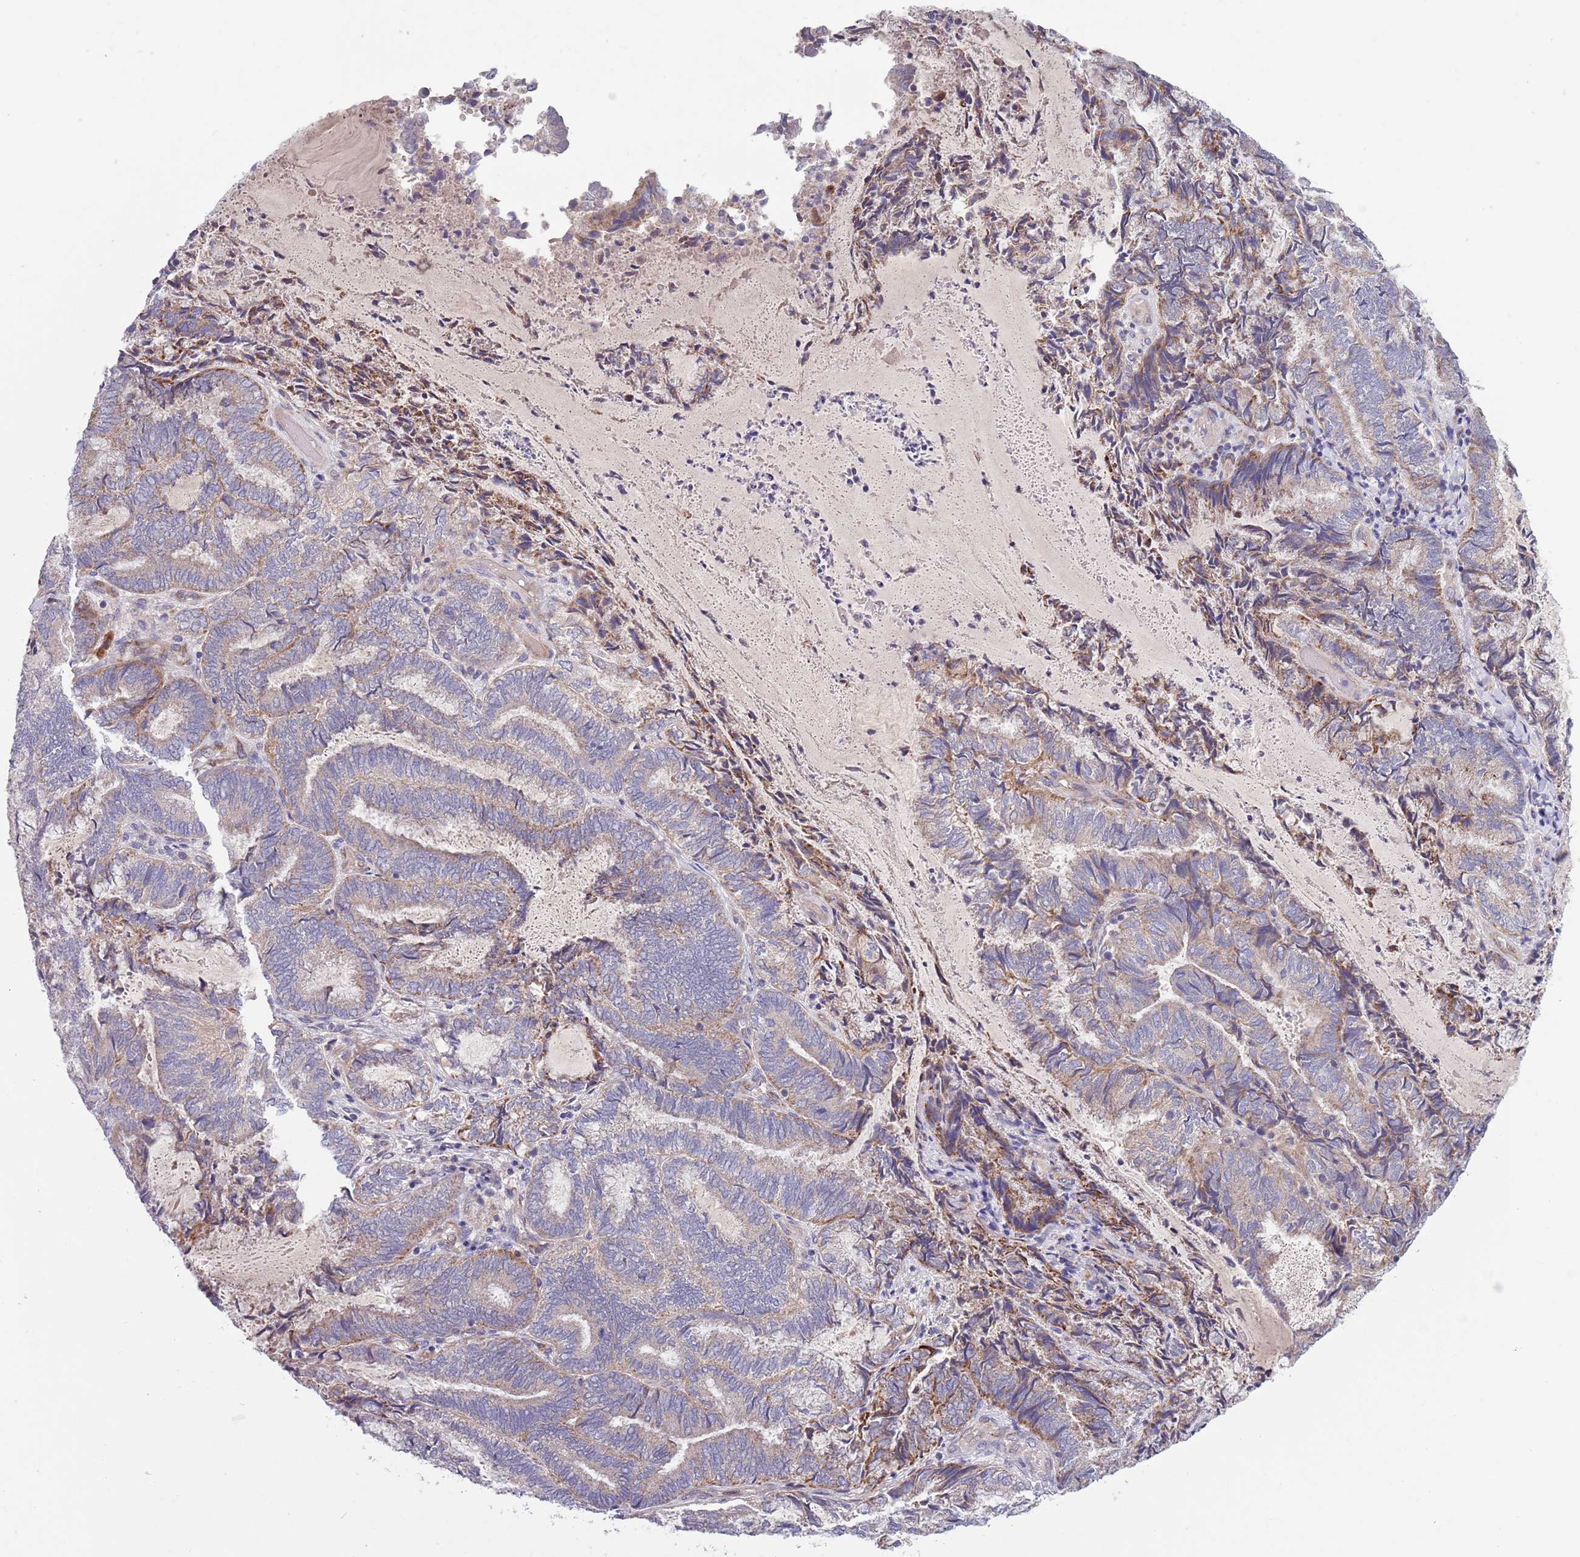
{"staining": {"intensity": "weak", "quantity": ">75%", "location": "cytoplasmic/membranous"}, "tissue": "endometrial cancer", "cell_type": "Tumor cells", "image_type": "cancer", "snomed": [{"axis": "morphology", "description": "Adenocarcinoma, NOS"}, {"axis": "topography", "description": "Endometrium"}], "caption": "Endometrial cancer stained with IHC exhibits weak cytoplasmic/membranous staining in approximately >75% of tumor cells.", "gene": "TYW1", "patient": {"sex": "female", "age": 80}}